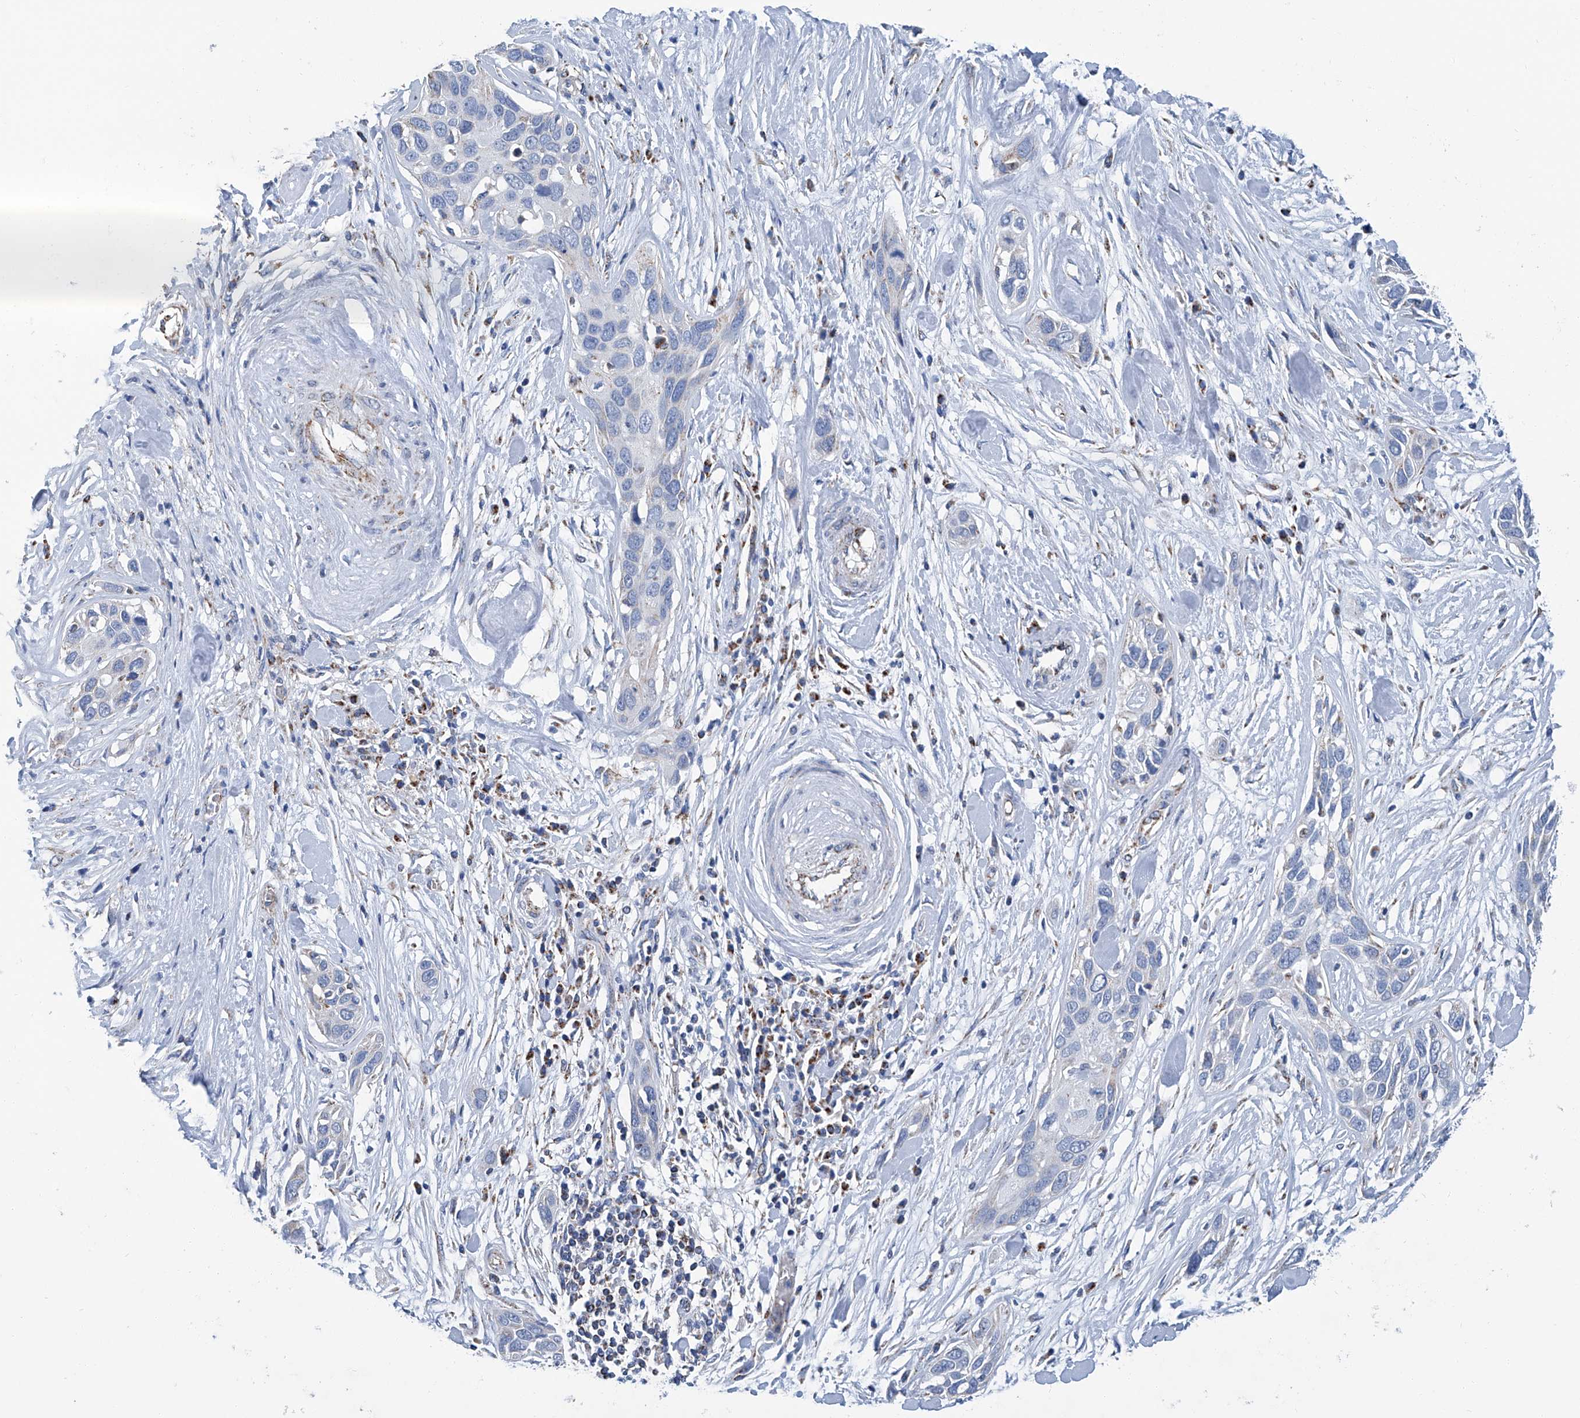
{"staining": {"intensity": "negative", "quantity": "none", "location": "none"}, "tissue": "pancreatic cancer", "cell_type": "Tumor cells", "image_type": "cancer", "snomed": [{"axis": "morphology", "description": "Adenocarcinoma, NOS"}, {"axis": "topography", "description": "Pancreas"}], "caption": "Immunohistochemical staining of human adenocarcinoma (pancreatic) displays no significant expression in tumor cells. (IHC, brightfield microscopy, high magnification).", "gene": "MT-ND1", "patient": {"sex": "female", "age": 60}}